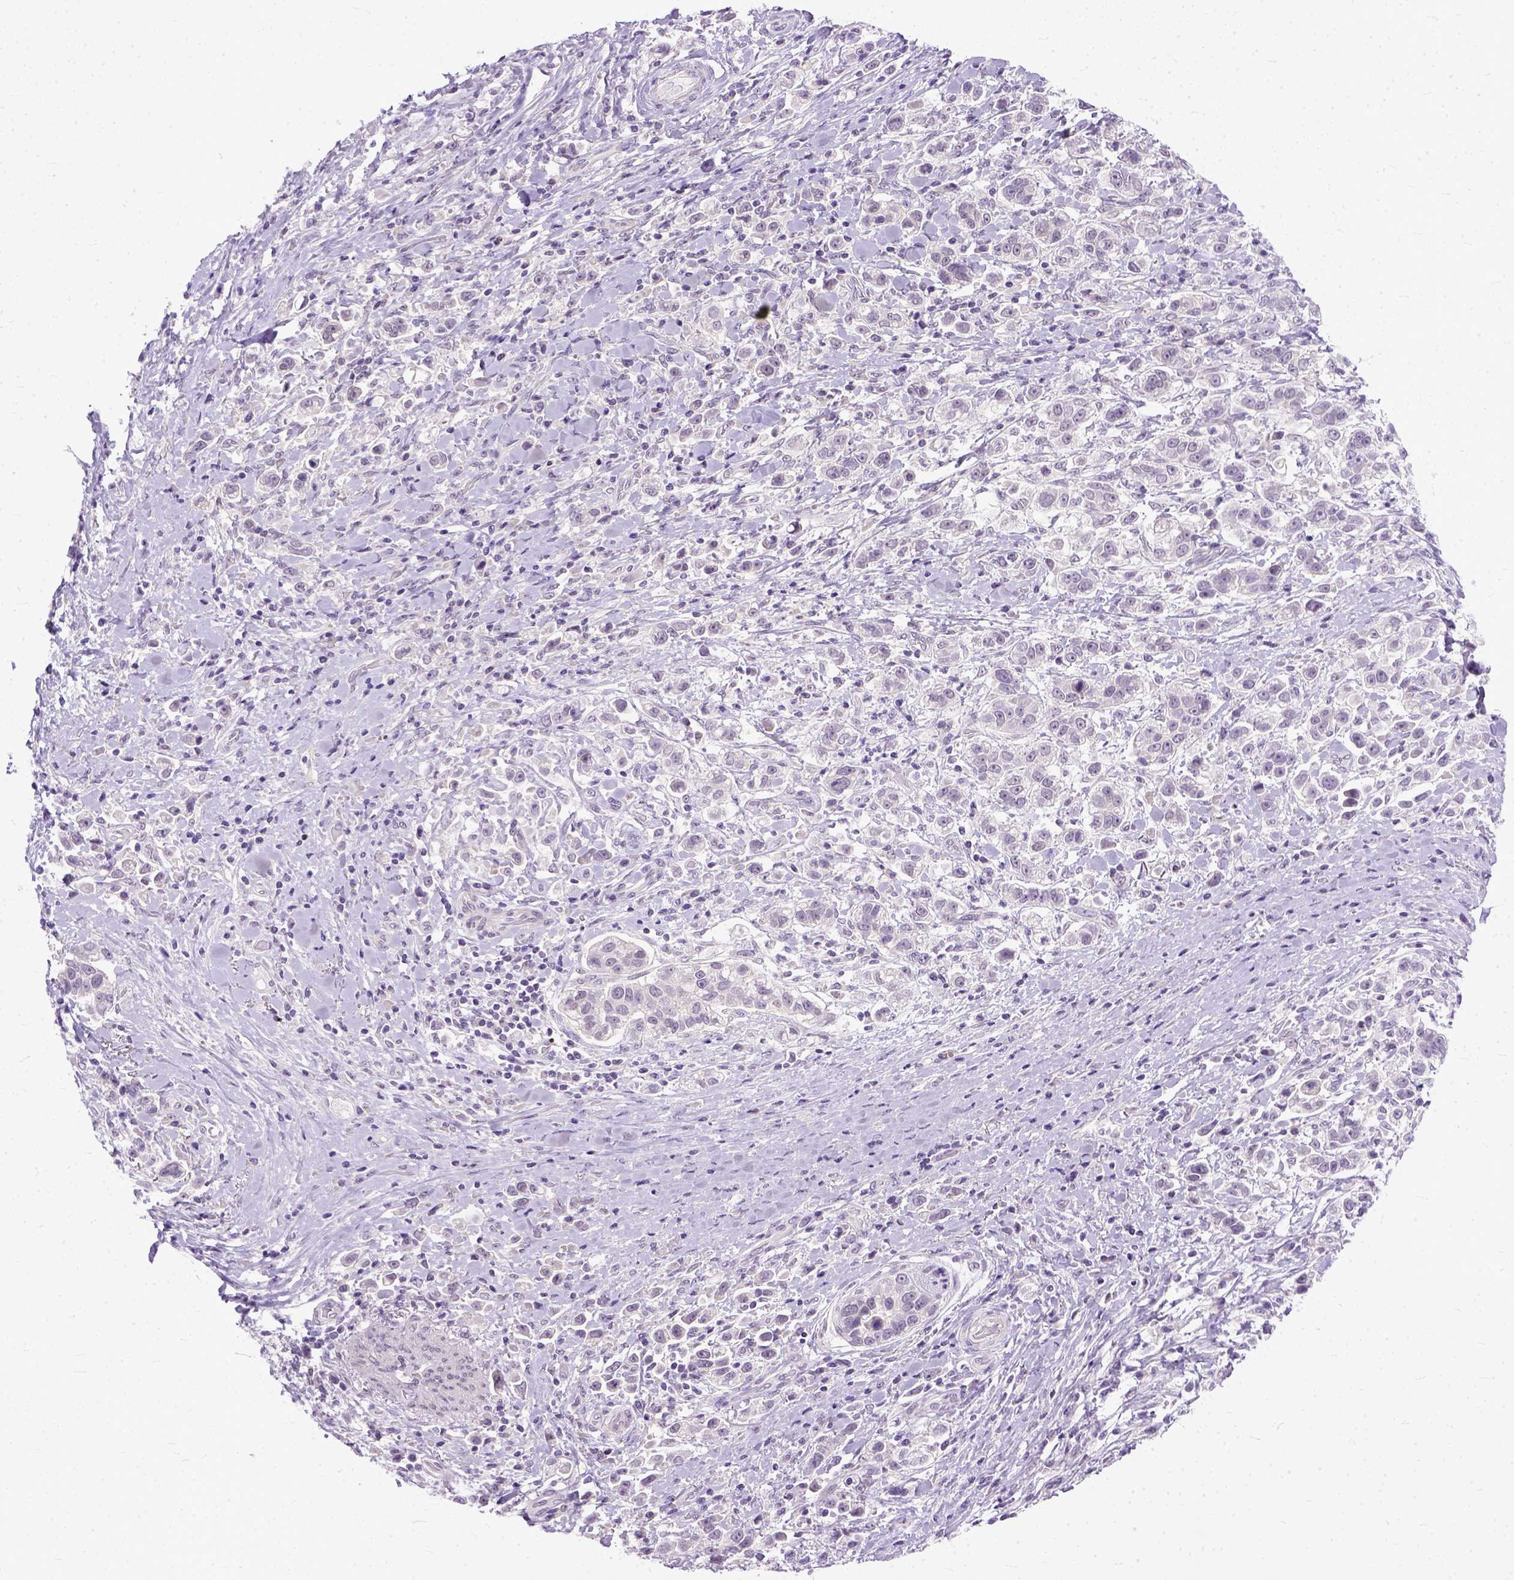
{"staining": {"intensity": "negative", "quantity": "none", "location": "none"}, "tissue": "stomach cancer", "cell_type": "Tumor cells", "image_type": "cancer", "snomed": [{"axis": "morphology", "description": "Adenocarcinoma, NOS"}, {"axis": "topography", "description": "Stomach"}], "caption": "Immunohistochemistry (IHC) micrograph of neoplastic tissue: stomach cancer stained with DAB shows no significant protein expression in tumor cells.", "gene": "TCEAL7", "patient": {"sex": "male", "age": 93}}